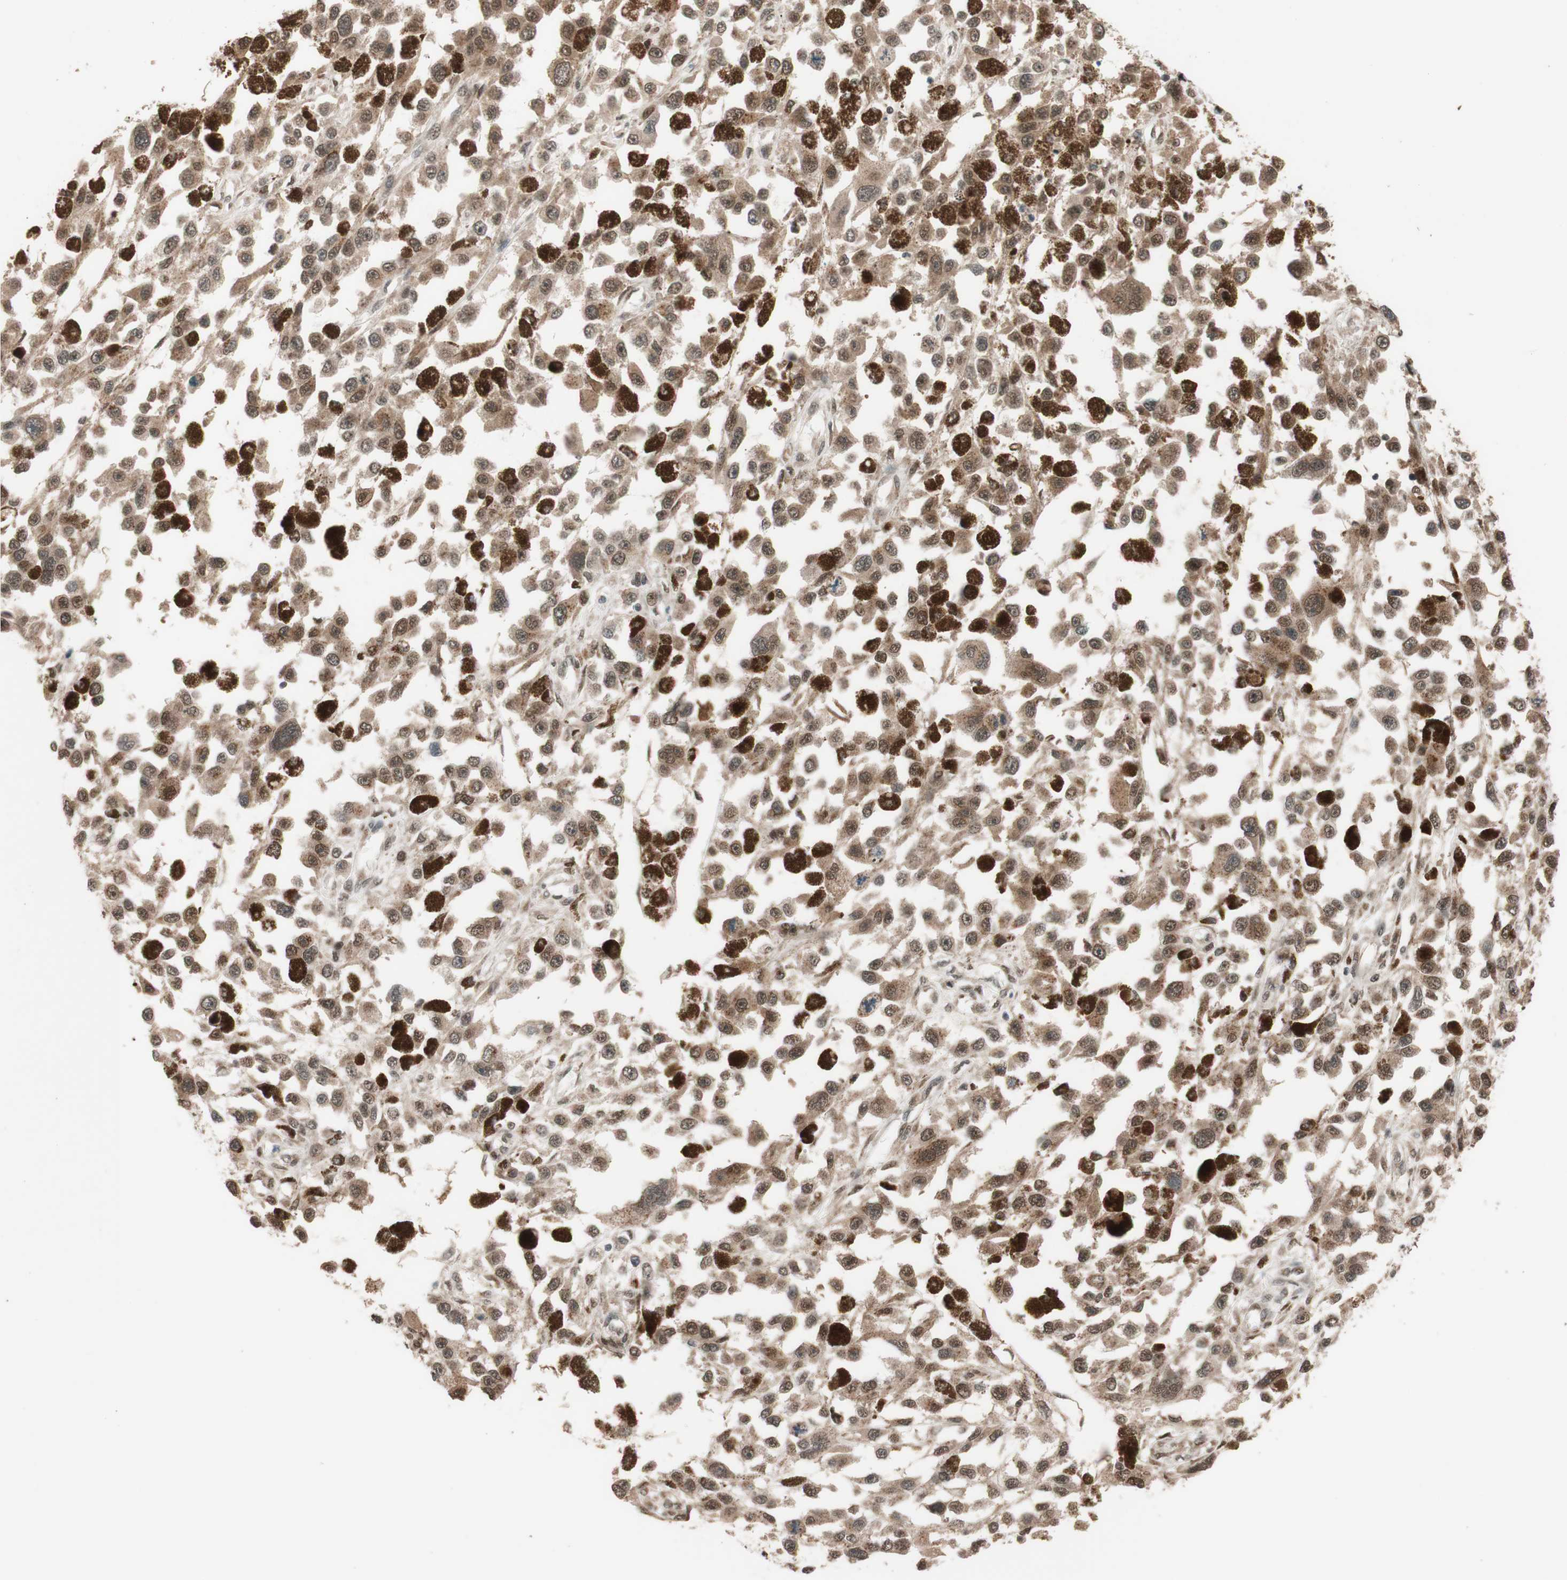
{"staining": {"intensity": "moderate", "quantity": "25%-75%", "location": "cytoplasmic/membranous"}, "tissue": "melanoma", "cell_type": "Tumor cells", "image_type": "cancer", "snomed": [{"axis": "morphology", "description": "Malignant melanoma, Metastatic site"}, {"axis": "topography", "description": "Lymph node"}], "caption": "Protein staining exhibits moderate cytoplasmic/membranous positivity in approximately 25%-75% of tumor cells in malignant melanoma (metastatic site).", "gene": "CCNC", "patient": {"sex": "male", "age": 59}}